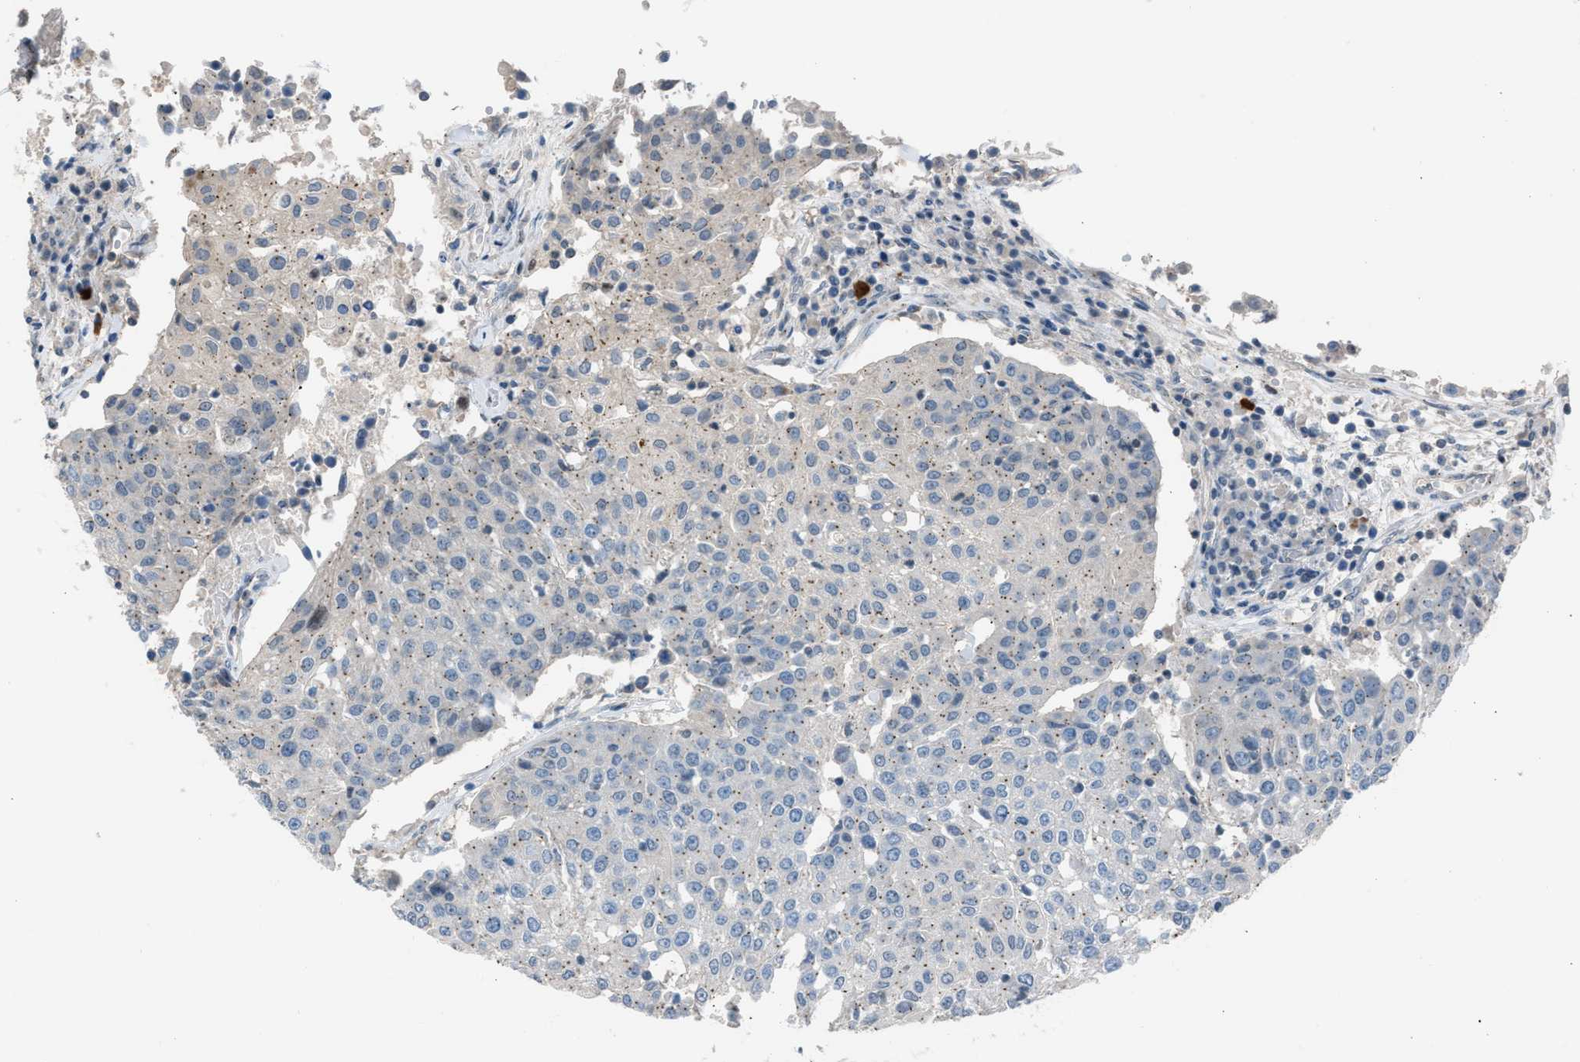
{"staining": {"intensity": "weak", "quantity": "25%-75%", "location": "nuclear"}, "tissue": "urothelial cancer", "cell_type": "Tumor cells", "image_type": "cancer", "snomed": [{"axis": "morphology", "description": "Urothelial carcinoma, High grade"}, {"axis": "topography", "description": "Urinary bladder"}], "caption": "Human high-grade urothelial carcinoma stained for a protein (brown) demonstrates weak nuclear positive expression in approximately 25%-75% of tumor cells.", "gene": "CRTC1", "patient": {"sex": "female", "age": 85}}